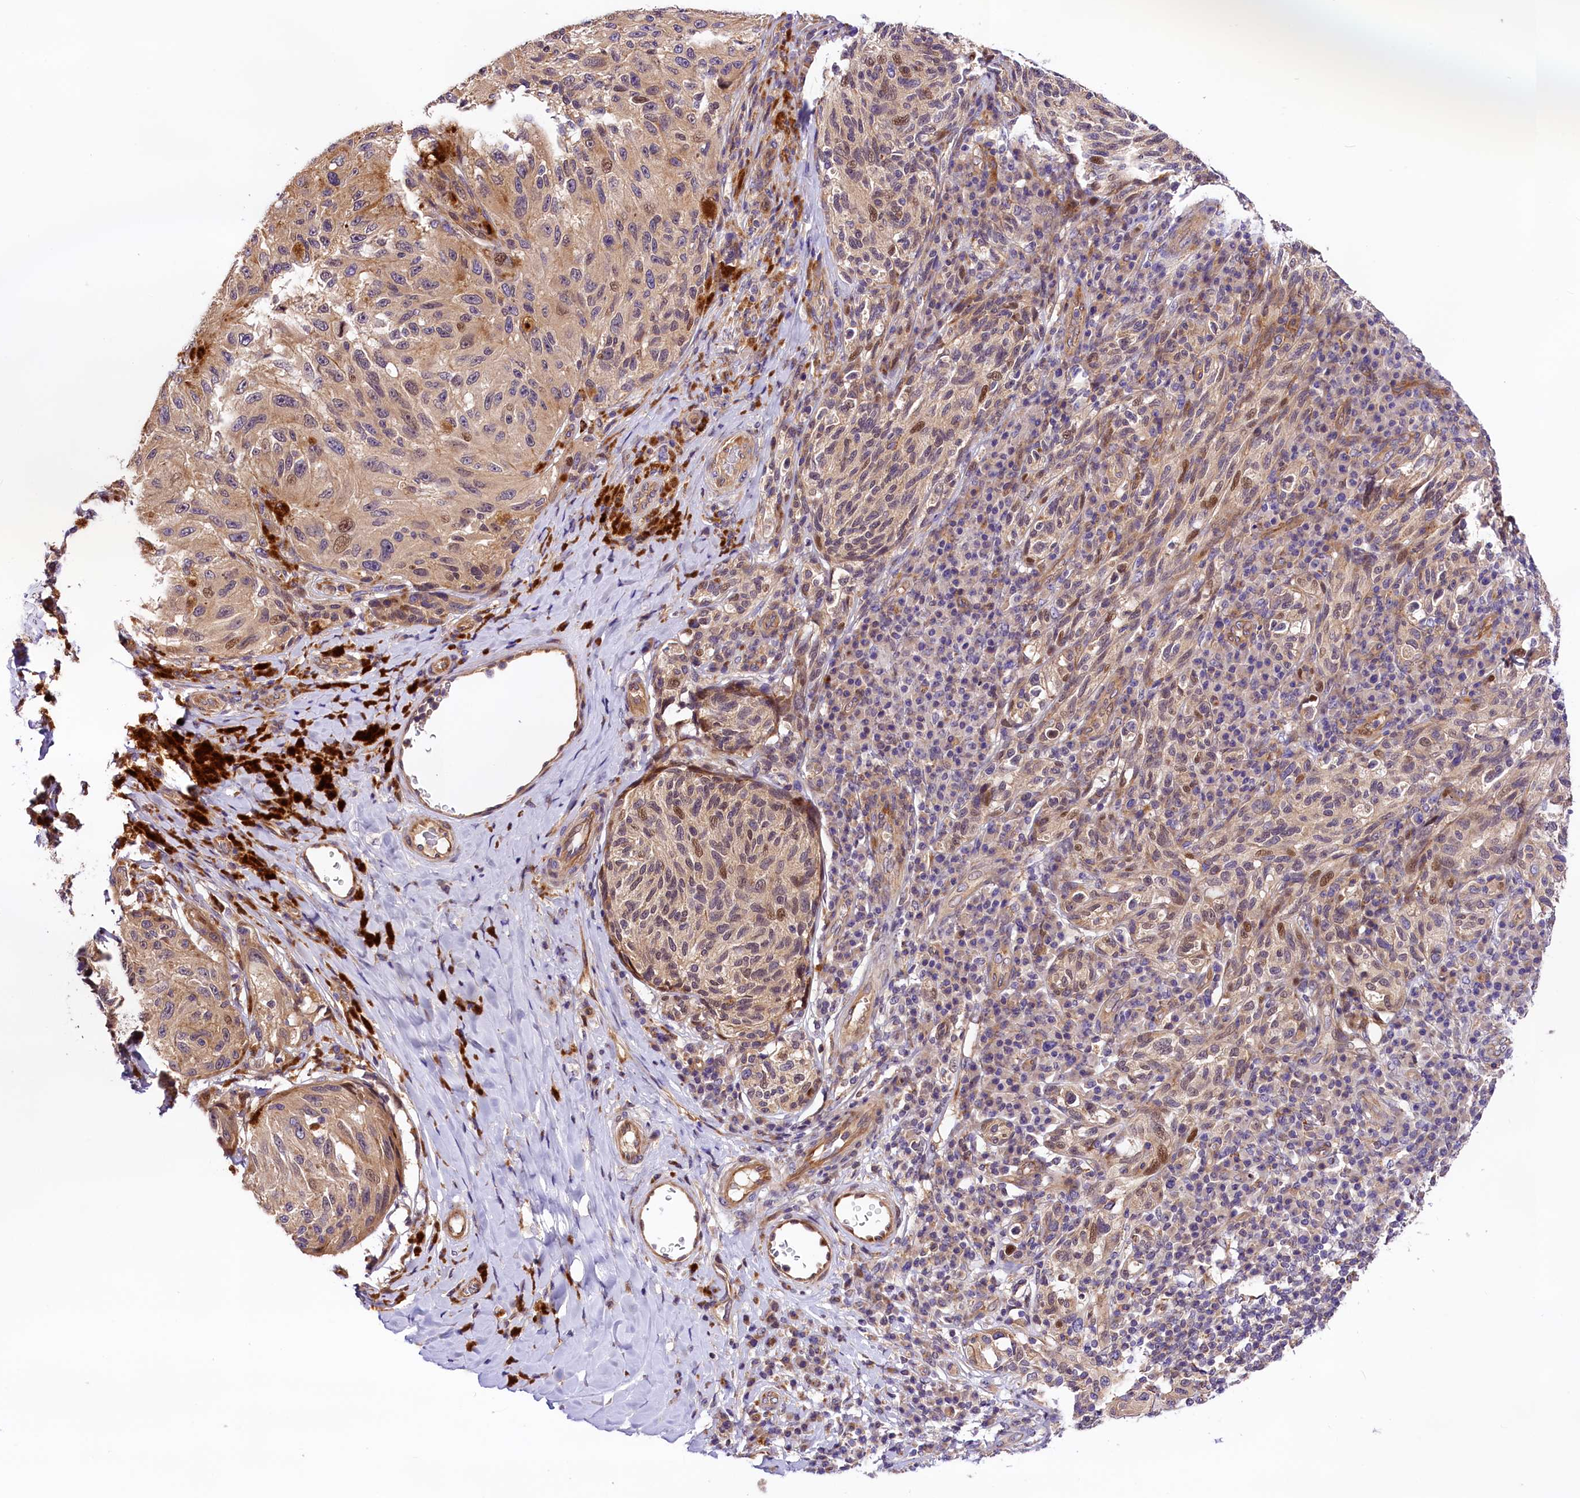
{"staining": {"intensity": "moderate", "quantity": "<25%", "location": "cytoplasmic/membranous,nuclear"}, "tissue": "melanoma", "cell_type": "Tumor cells", "image_type": "cancer", "snomed": [{"axis": "morphology", "description": "Malignant melanoma, NOS"}, {"axis": "topography", "description": "Skin"}], "caption": "This histopathology image shows immunohistochemistry (IHC) staining of human melanoma, with low moderate cytoplasmic/membranous and nuclear staining in about <25% of tumor cells.", "gene": "ARMC6", "patient": {"sex": "female", "age": 73}}